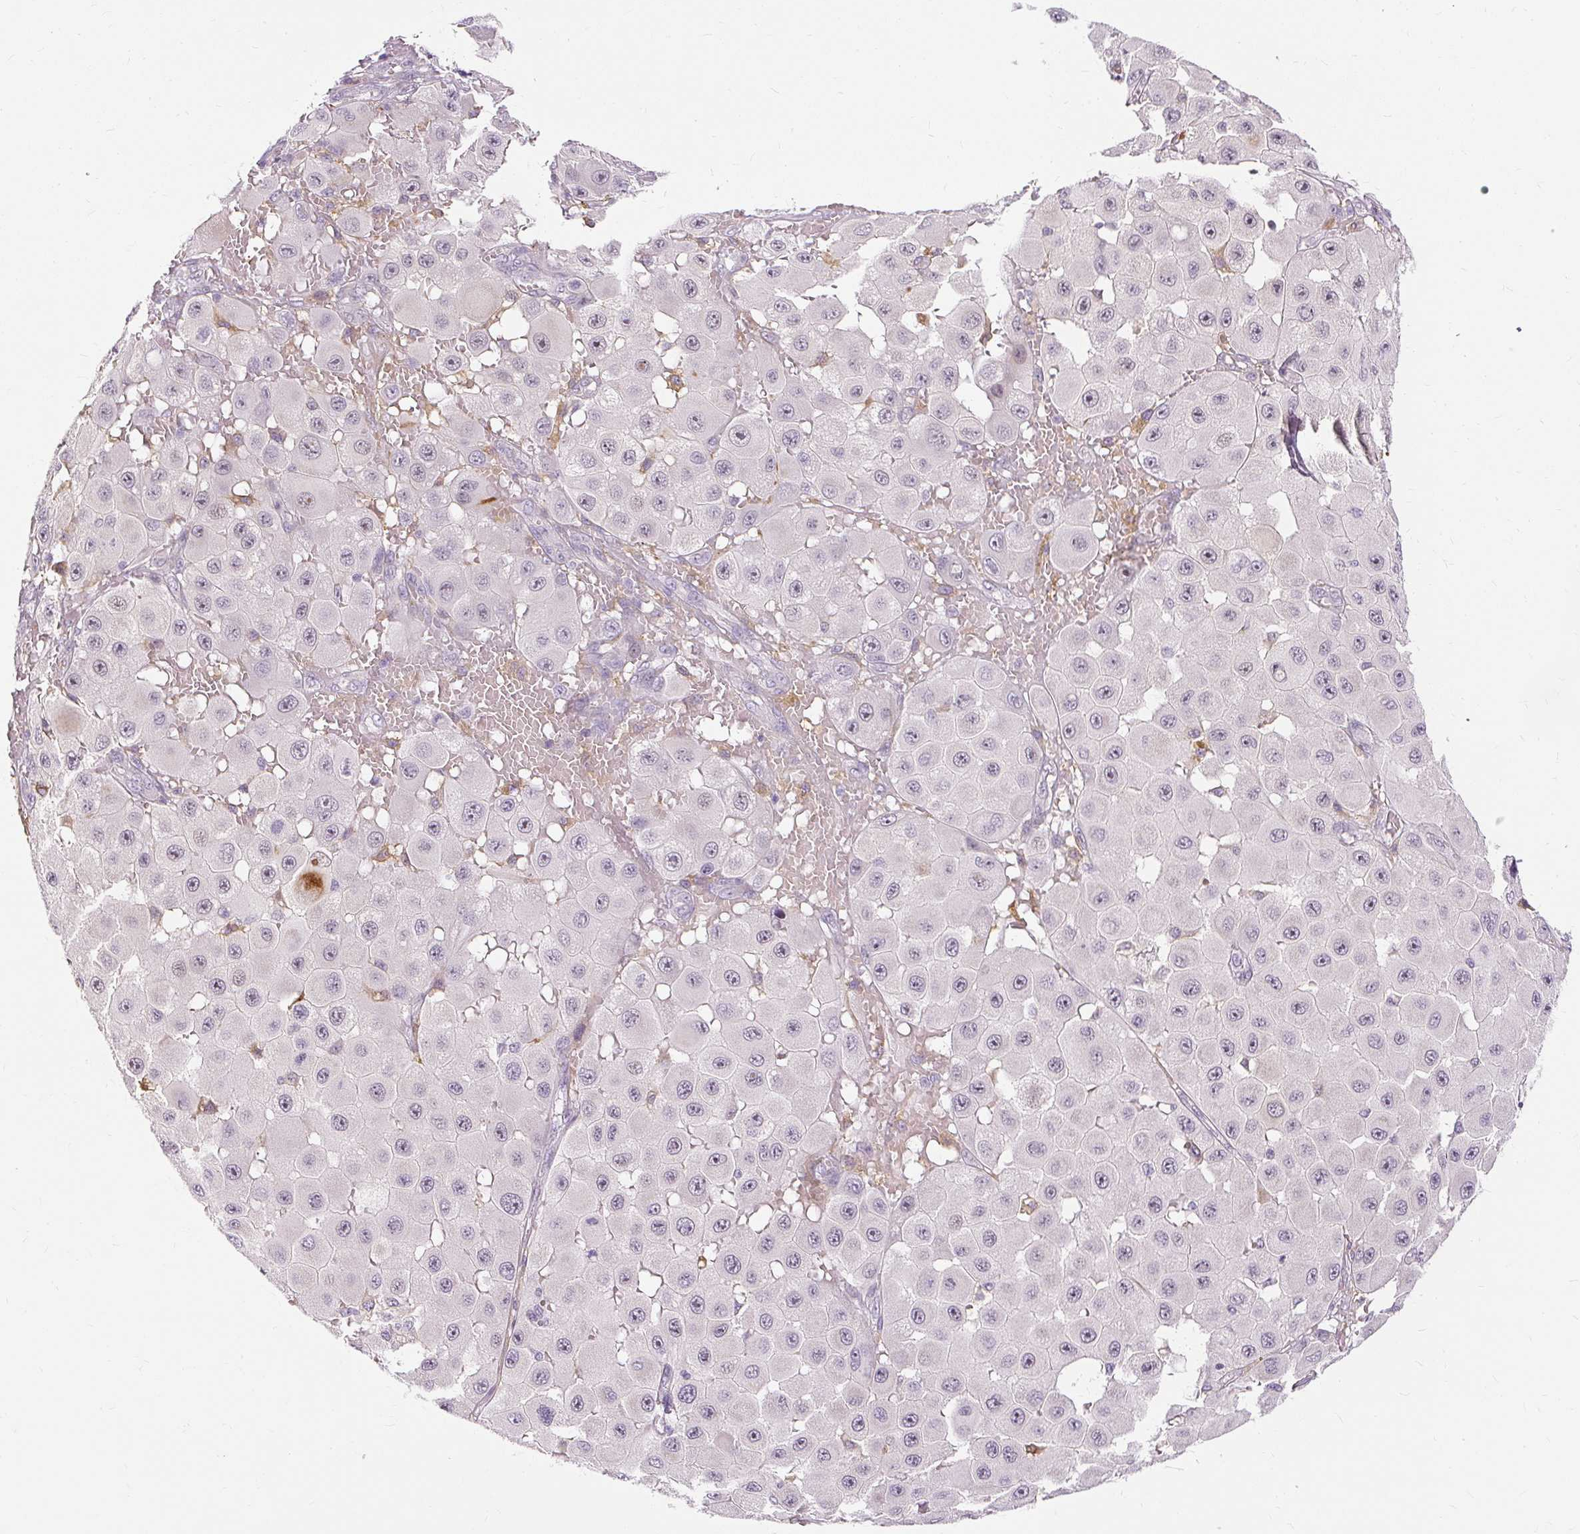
{"staining": {"intensity": "moderate", "quantity": "<25%", "location": "cytoplasmic/membranous,nuclear"}, "tissue": "melanoma", "cell_type": "Tumor cells", "image_type": "cancer", "snomed": [{"axis": "morphology", "description": "Malignant melanoma, NOS"}, {"axis": "topography", "description": "Skin"}], "caption": "A low amount of moderate cytoplasmic/membranous and nuclear staining is appreciated in about <25% of tumor cells in melanoma tissue.", "gene": "MMACHC", "patient": {"sex": "female", "age": 81}}